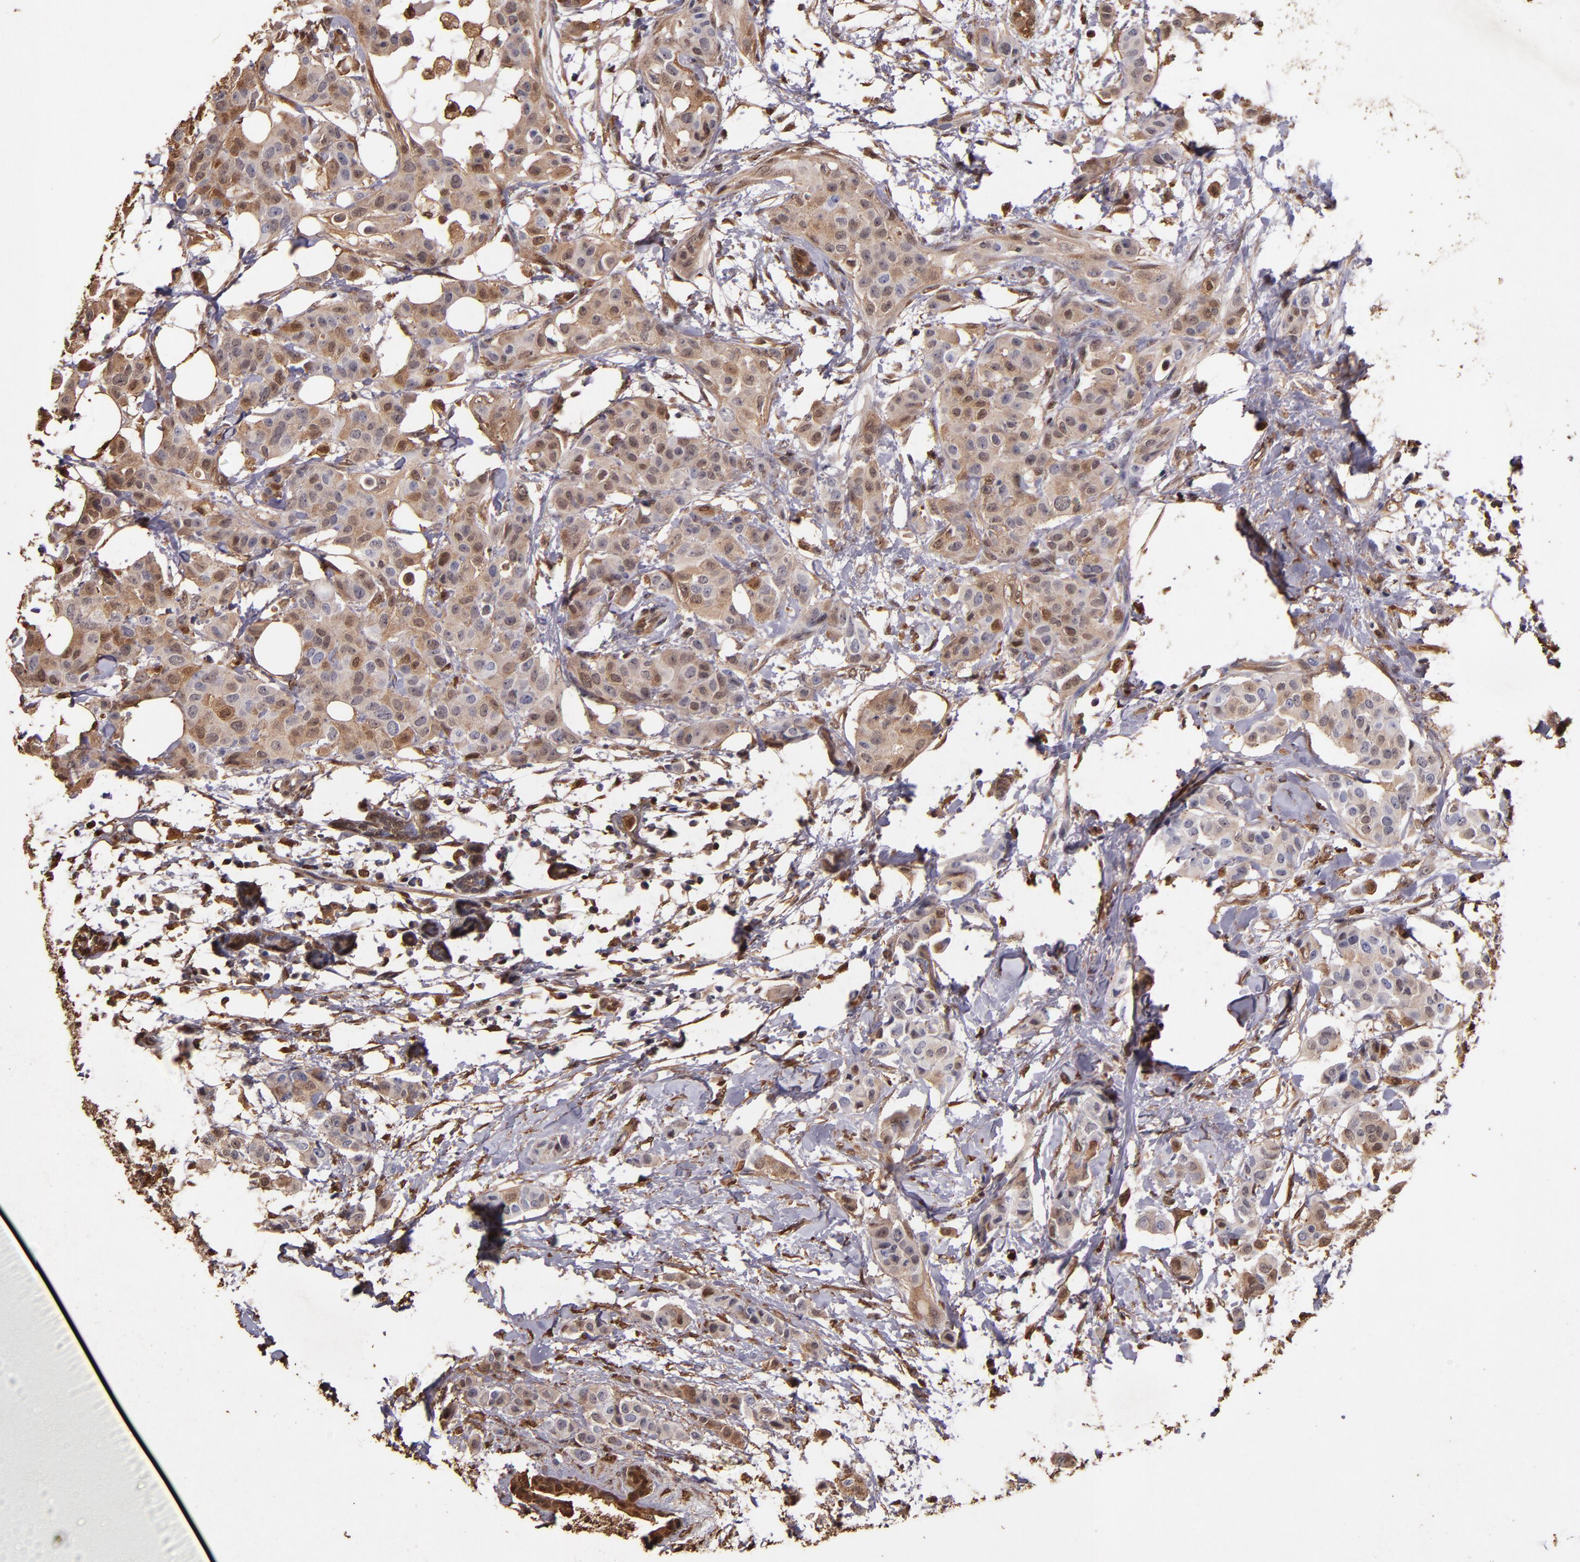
{"staining": {"intensity": "moderate", "quantity": "<25%", "location": "cytoplasmic/membranous"}, "tissue": "breast cancer", "cell_type": "Tumor cells", "image_type": "cancer", "snomed": [{"axis": "morphology", "description": "Duct carcinoma"}, {"axis": "topography", "description": "Breast"}], "caption": "Immunohistochemical staining of human breast cancer shows low levels of moderate cytoplasmic/membranous protein expression in approximately <25% of tumor cells. Using DAB (brown) and hematoxylin (blue) stains, captured at high magnification using brightfield microscopy.", "gene": "S100A6", "patient": {"sex": "female", "age": 40}}